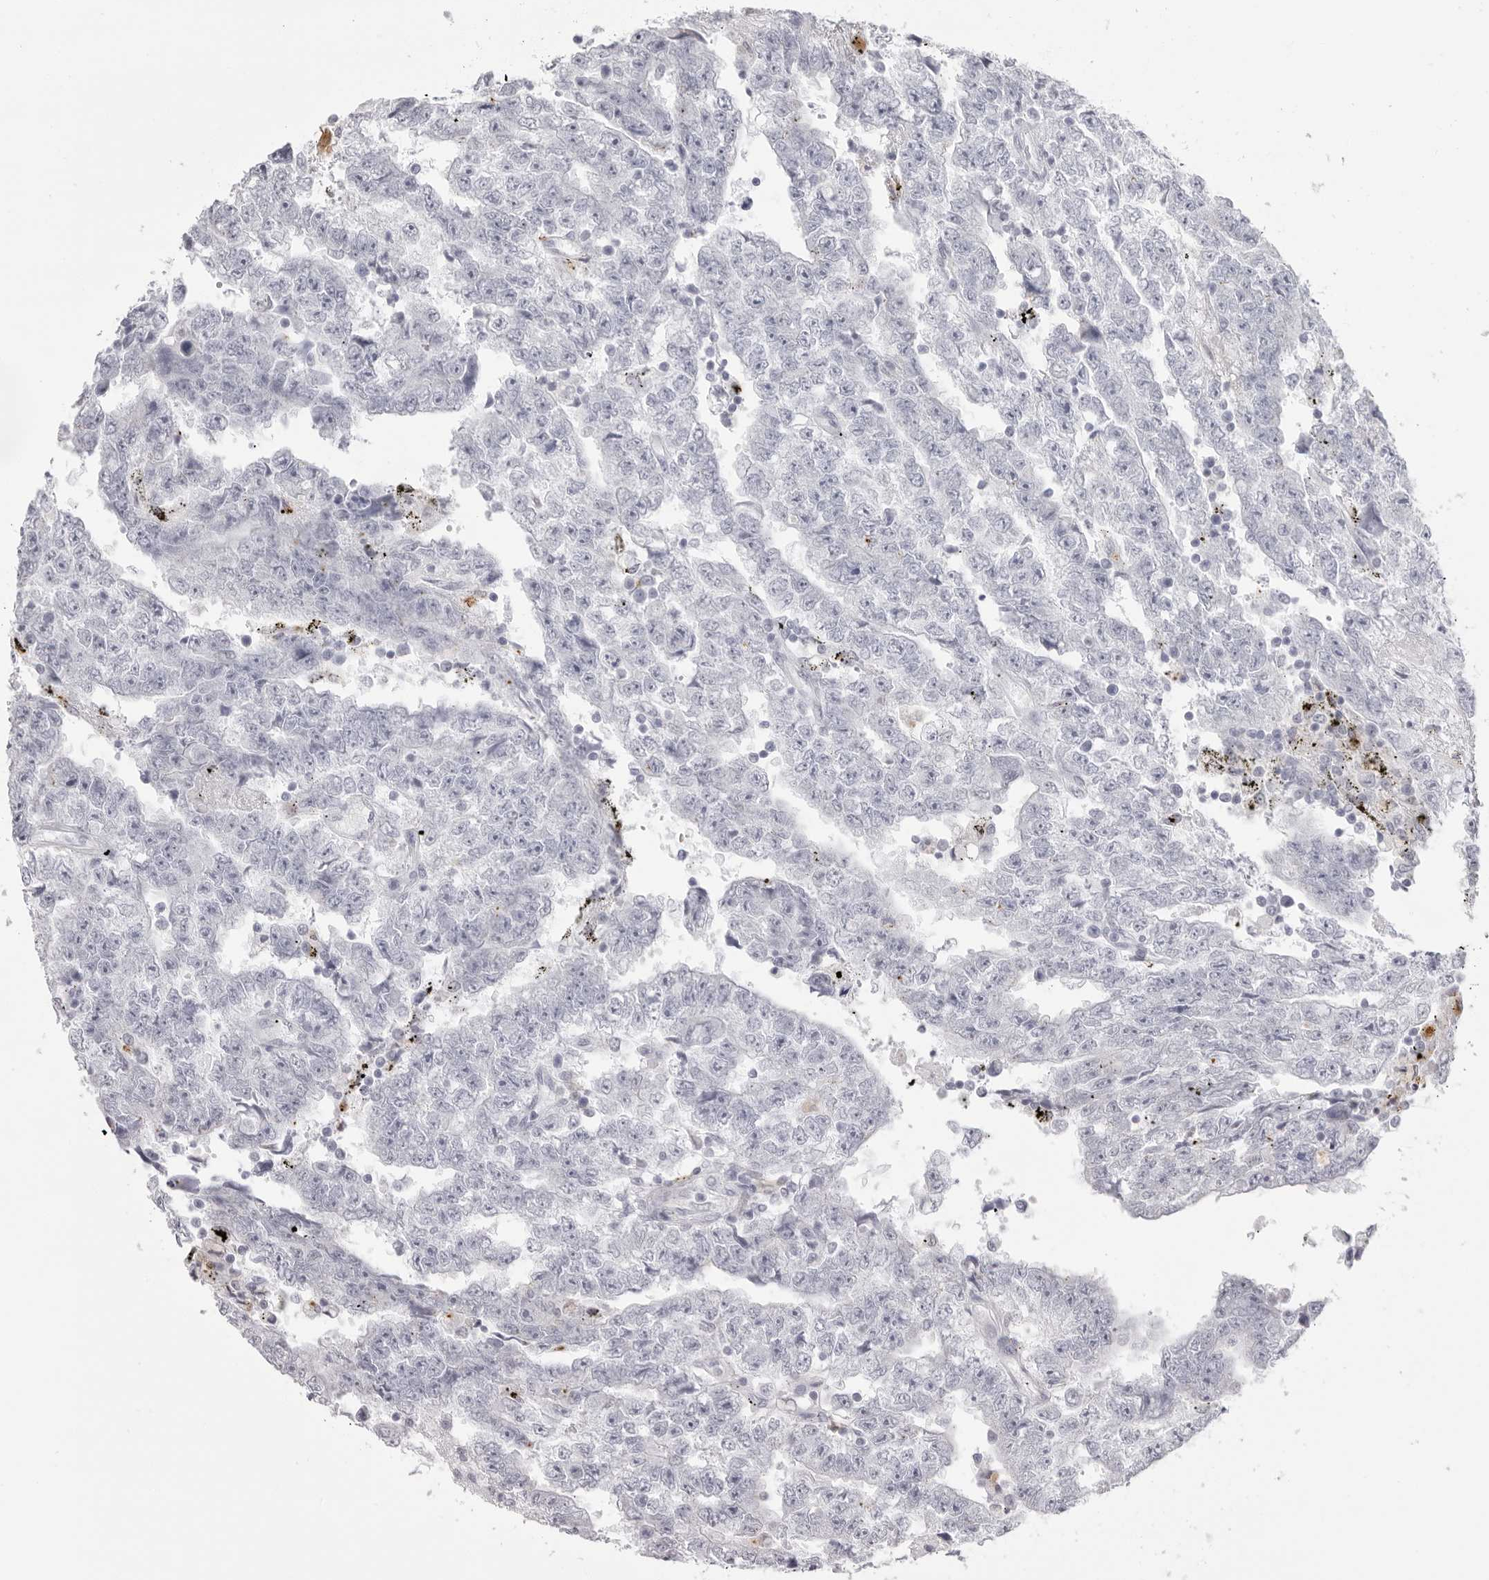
{"staining": {"intensity": "negative", "quantity": "none", "location": "none"}, "tissue": "testis cancer", "cell_type": "Tumor cells", "image_type": "cancer", "snomed": [{"axis": "morphology", "description": "Carcinoma, Embryonal, NOS"}, {"axis": "topography", "description": "Testis"}], "caption": "This is an immunohistochemistry (IHC) image of human testis embryonal carcinoma. There is no staining in tumor cells.", "gene": "IL25", "patient": {"sex": "male", "age": 25}}